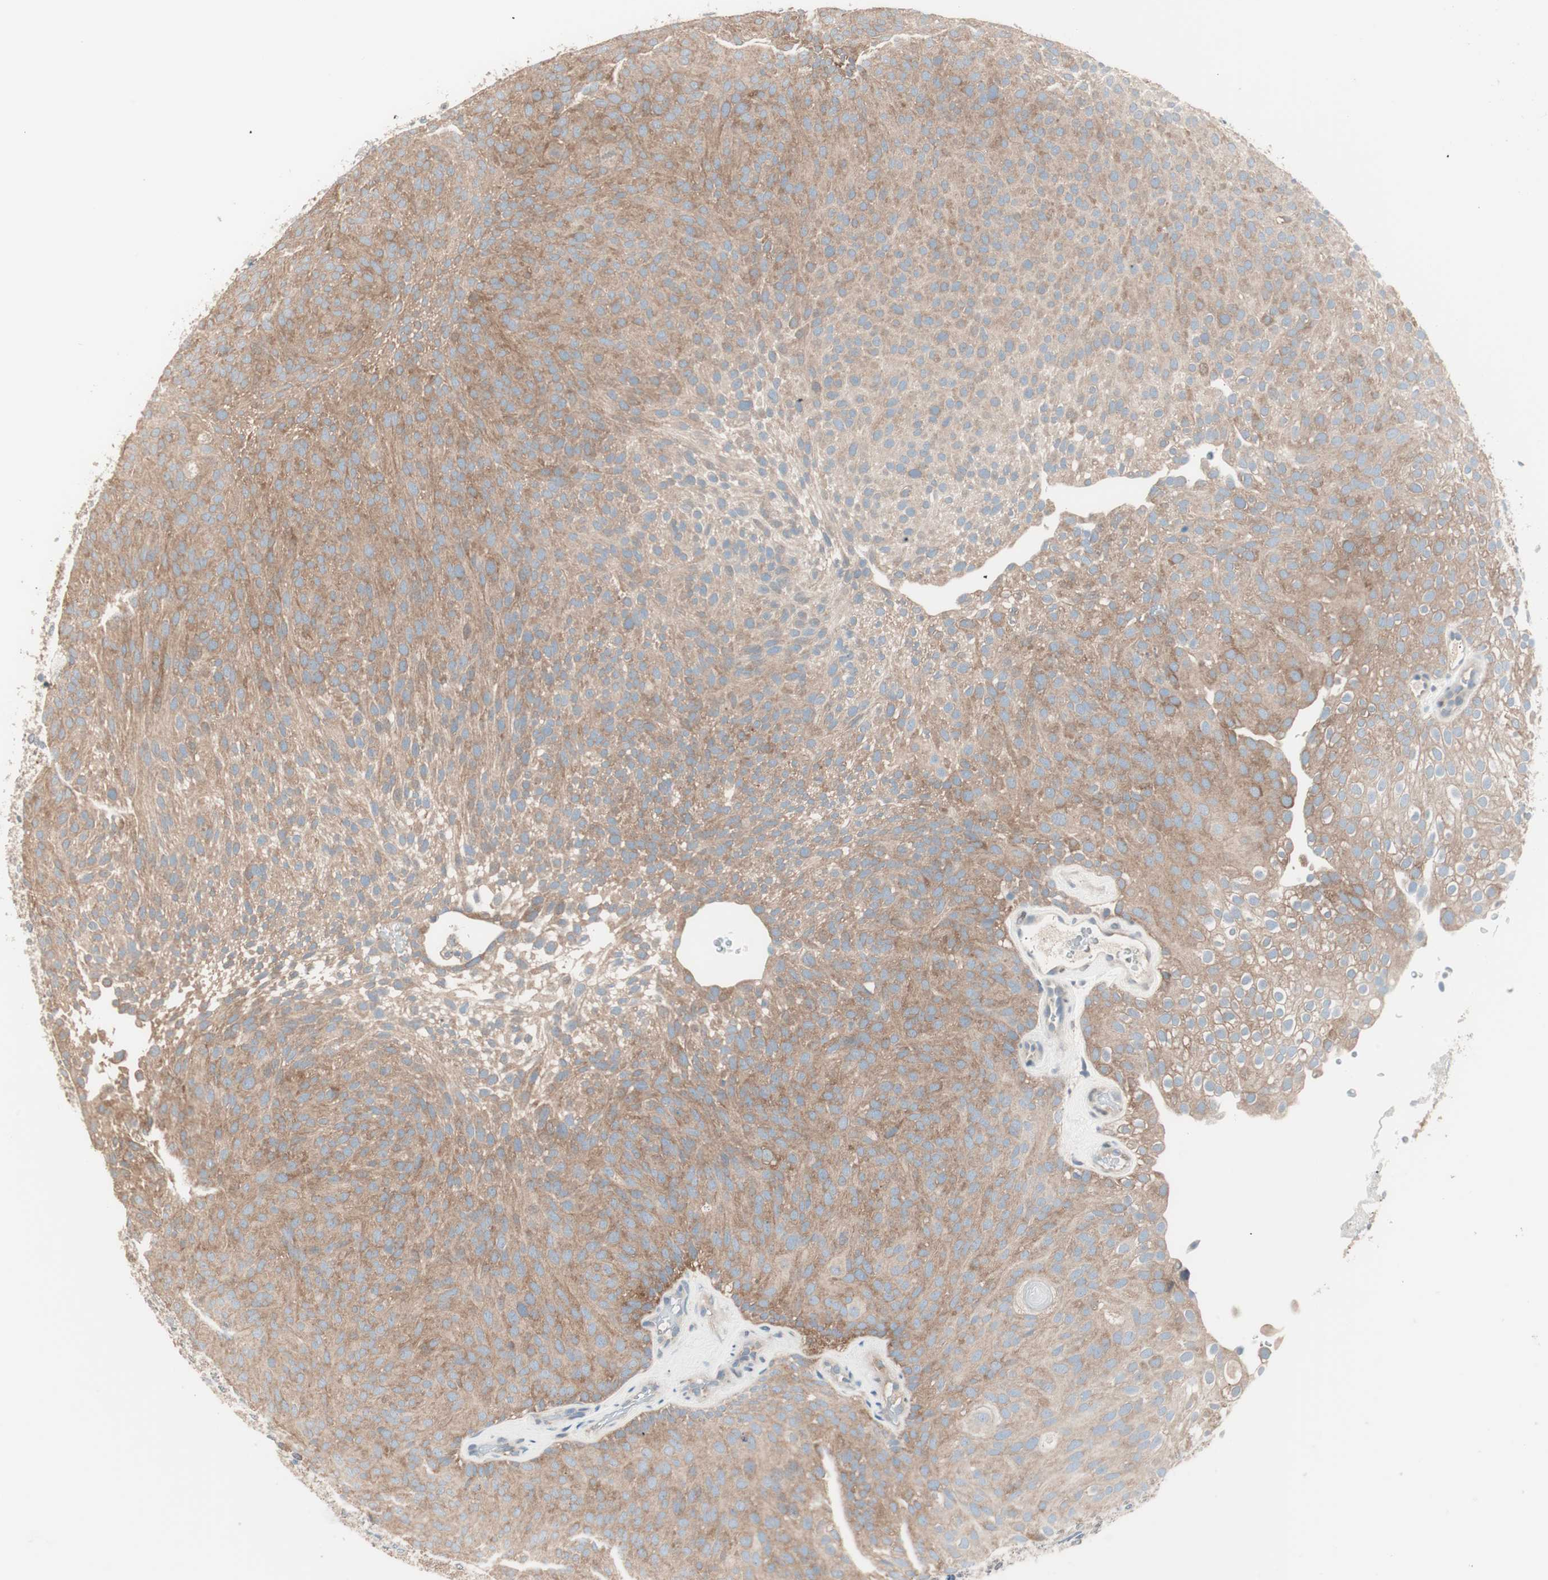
{"staining": {"intensity": "moderate", "quantity": ">75%", "location": "cytoplasmic/membranous"}, "tissue": "urothelial cancer", "cell_type": "Tumor cells", "image_type": "cancer", "snomed": [{"axis": "morphology", "description": "Urothelial carcinoma, Low grade"}, {"axis": "topography", "description": "Urinary bladder"}], "caption": "A micrograph showing moderate cytoplasmic/membranous staining in about >75% of tumor cells in low-grade urothelial carcinoma, as visualized by brown immunohistochemical staining.", "gene": "RAD54B", "patient": {"sex": "male", "age": 78}}